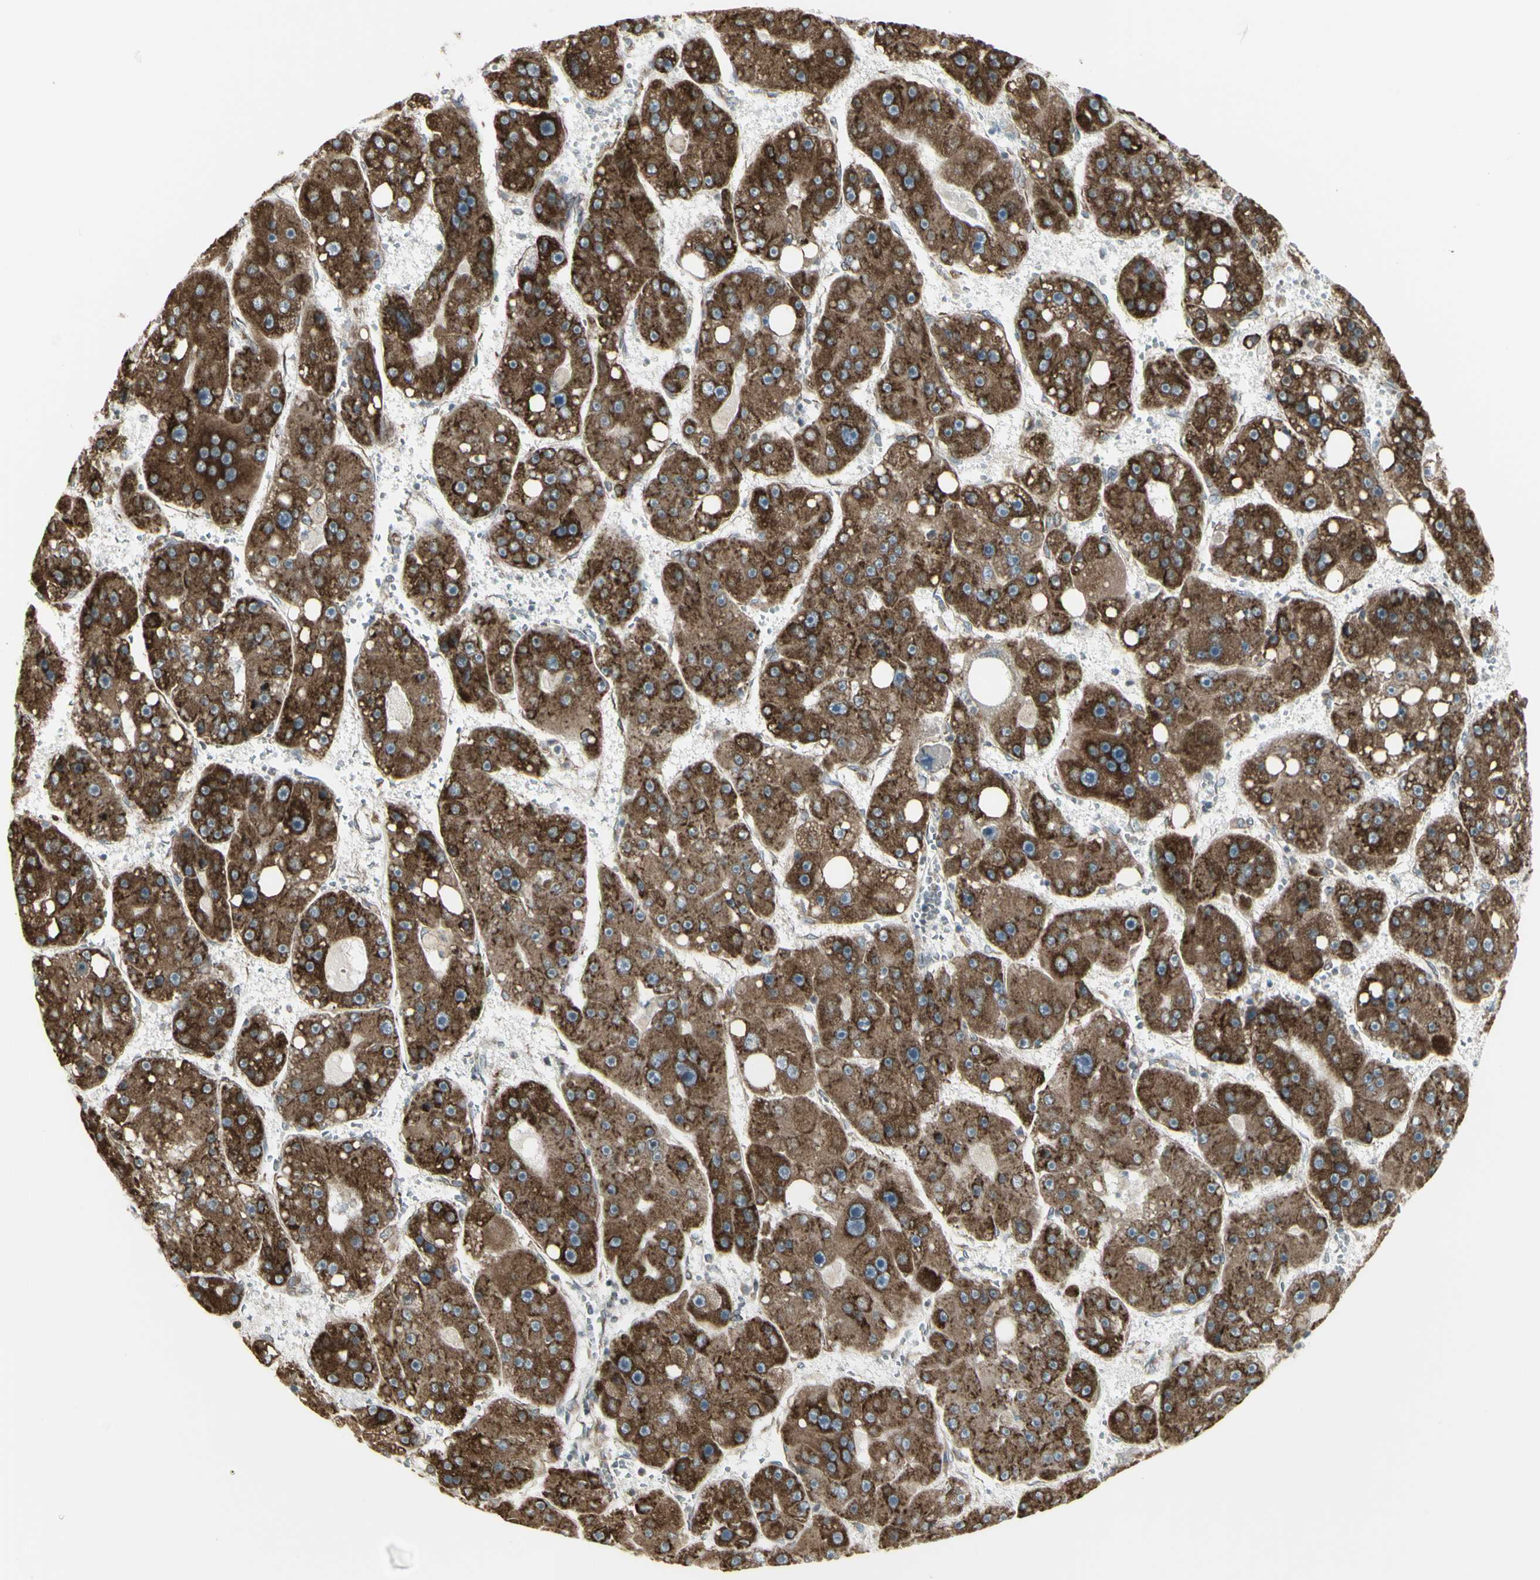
{"staining": {"intensity": "strong", "quantity": ">75%", "location": "cytoplasmic/membranous"}, "tissue": "liver cancer", "cell_type": "Tumor cells", "image_type": "cancer", "snomed": [{"axis": "morphology", "description": "Carcinoma, Hepatocellular, NOS"}, {"axis": "topography", "description": "Liver"}], "caption": "Immunohistochemistry (DAB (3,3'-diaminobenzidine)) staining of hepatocellular carcinoma (liver) reveals strong cytoplasmic/membranous protein staining in about >75% of tumor cells.", "gene": "FKBP3", "patient": {"sex": "female", "age": 61}}